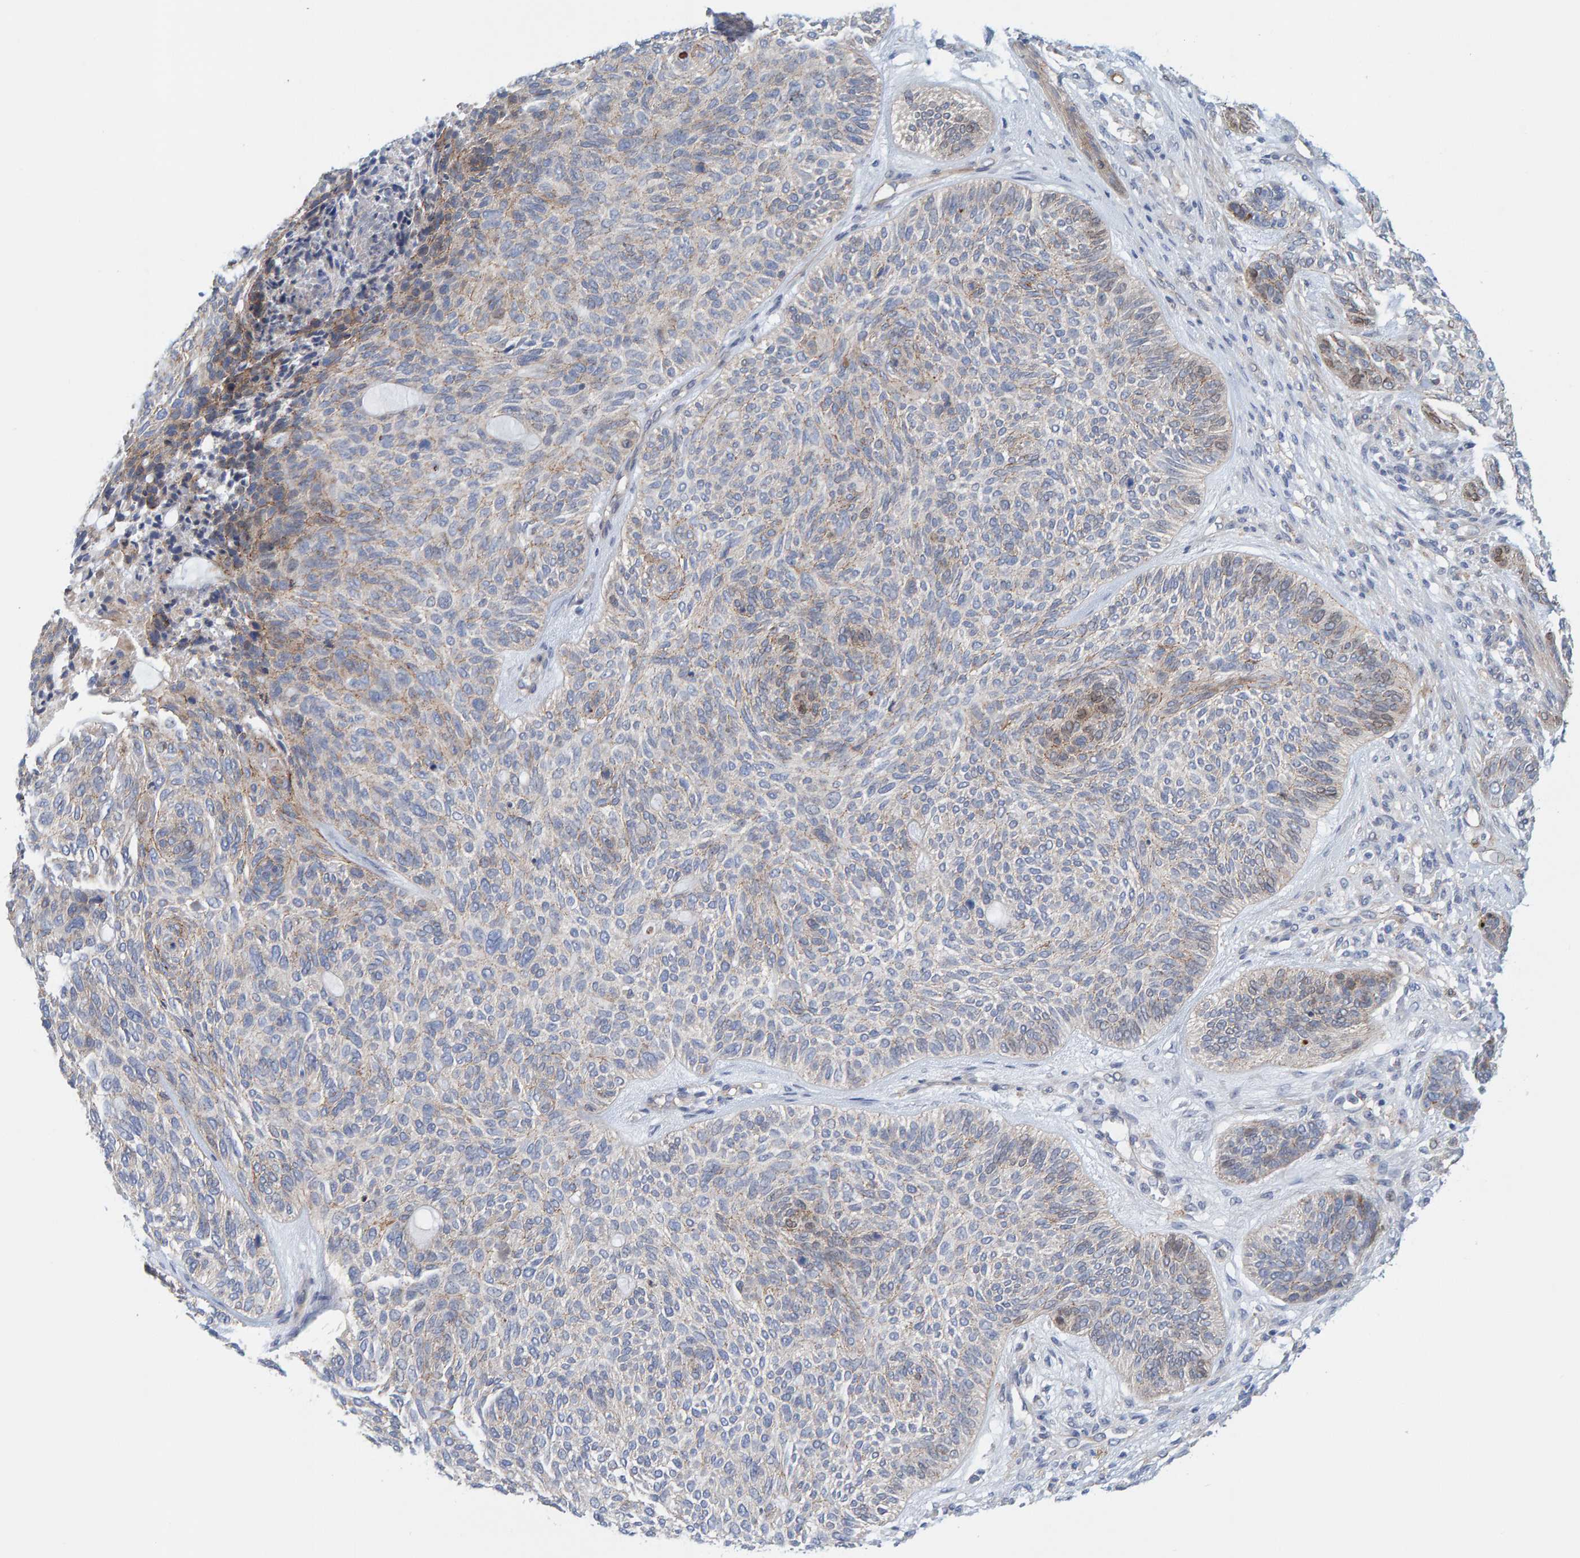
{"staining": {"intensity": "weak", "quantity": "<25%", "location": "cytoplasmic/membranous"}, "tissue": "skin cancer", "cell_type": "Tumor cells", "image_type": "cancer", "snomed": [{"axis": "morphology", "description": "Basal cell carcinoma"}, {"axis": "topography", "description": "Skin"}], "caption": "The histopathology image demonstrates no significant staining in tumor cells of skin cancer.", "gene": "KRBA2", "patient": {"sex": "male", "age": 55}}